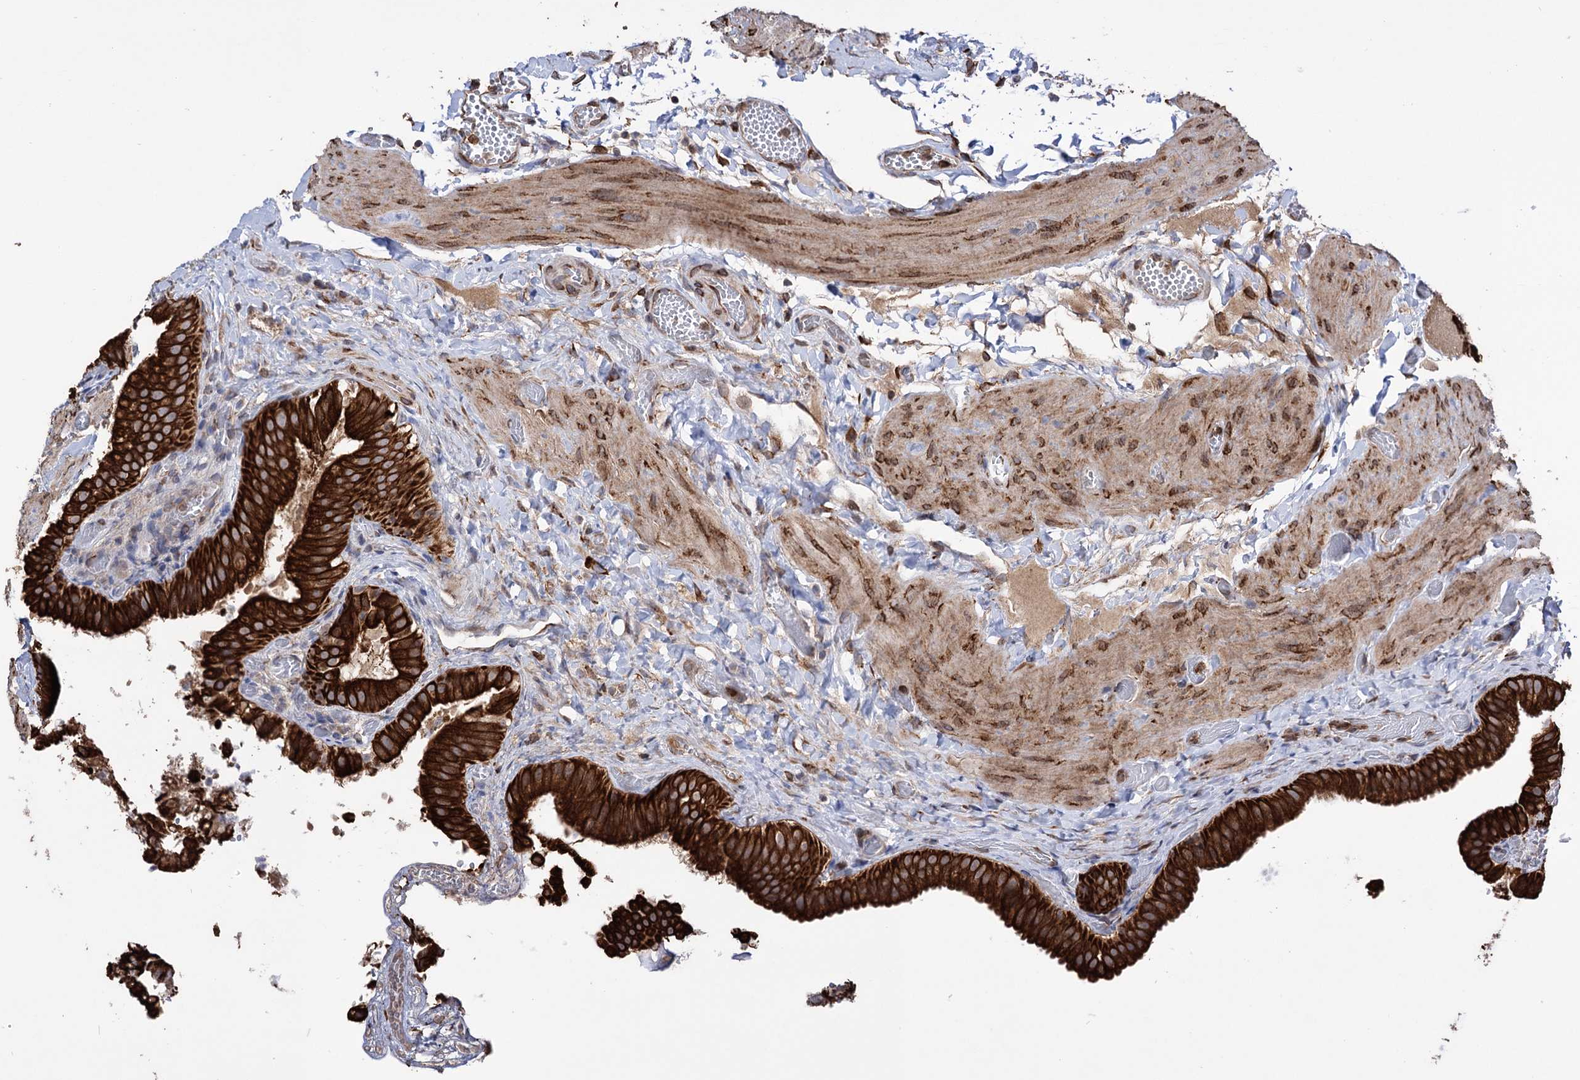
{"staining": {"intensity": "strong", "quantity": ">75%", "location": "cytoplasmic/membranous"}, "tissue": "gallbladder", "cell_type": "Glandular cells", "image_type": "normal", "snomed": [{"axis": "morphology", "description": "Normal tissue, NOS"}, {"axis": "topography", "description": "Gallbladder"}], "caption": "Immunohistochemical staining of normal human gallbladder reveals >75% levels of strong cytoplasmic/membranous protein staining in approximately >75% of glandular cells.", "gene": "CDAN1", "patient": {"sex": "female", "age": 64}}